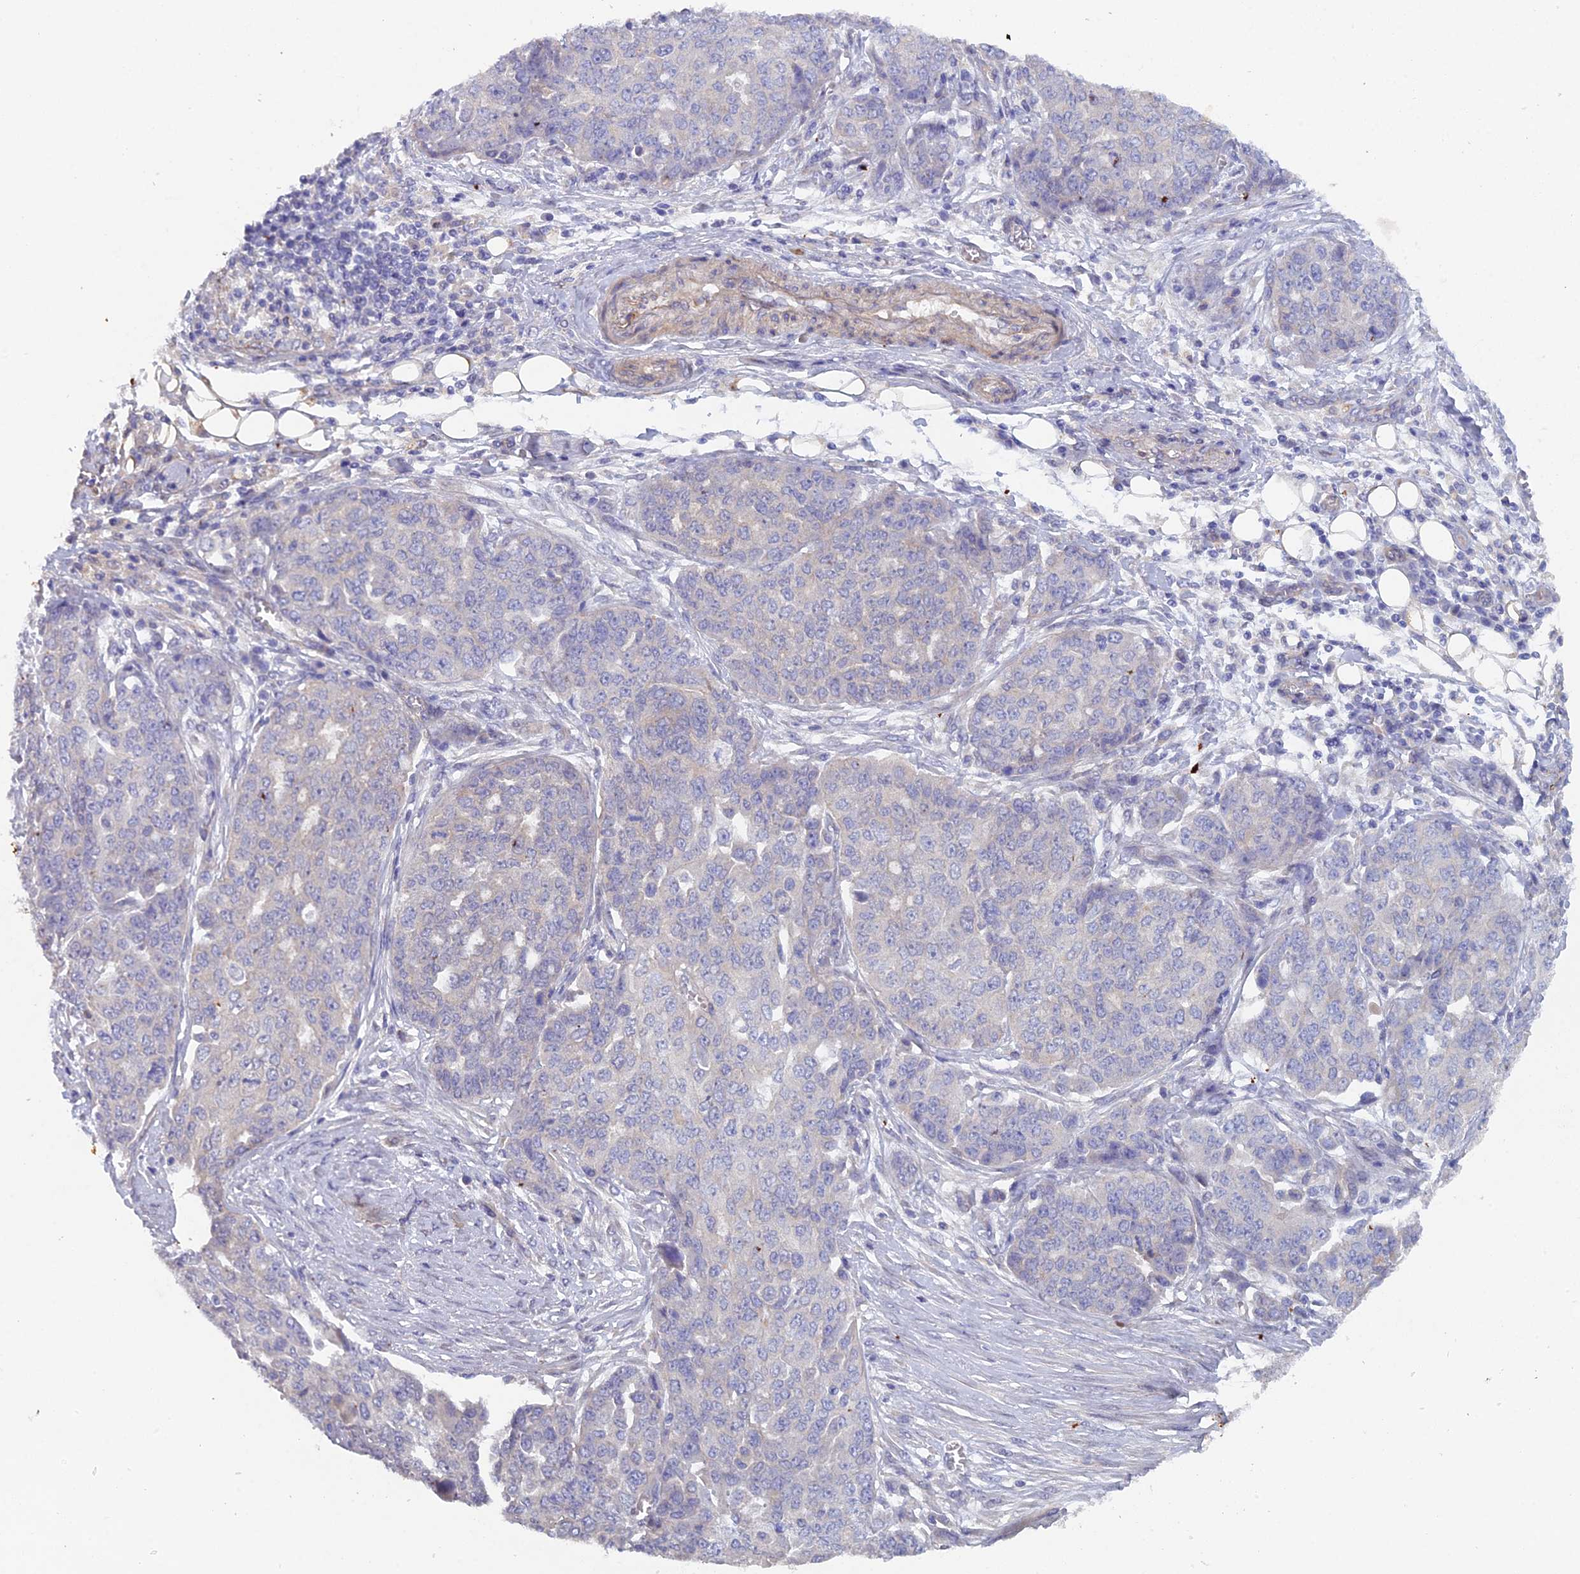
{"staining": {"intensity": "negative", "quantity": "none", "location": "none"}, "tissue": "ovarian cancer", "cell_type": "Tumor cells", "image_type": "cancer", "snomed": [{"axis": "morphology", "description": "Cystadenocarcinoma, serous, NOS"}, {"axis": "topography", "description": "Soft tissue"}, {"axis": "topography", "description": "Ovary"}], "caption": "Immunohistochemistry of ovarian cancer exhibits no staining in tumor cells.", "gene": "FZR1", "patient": {"sex": "female", "age": 57}}